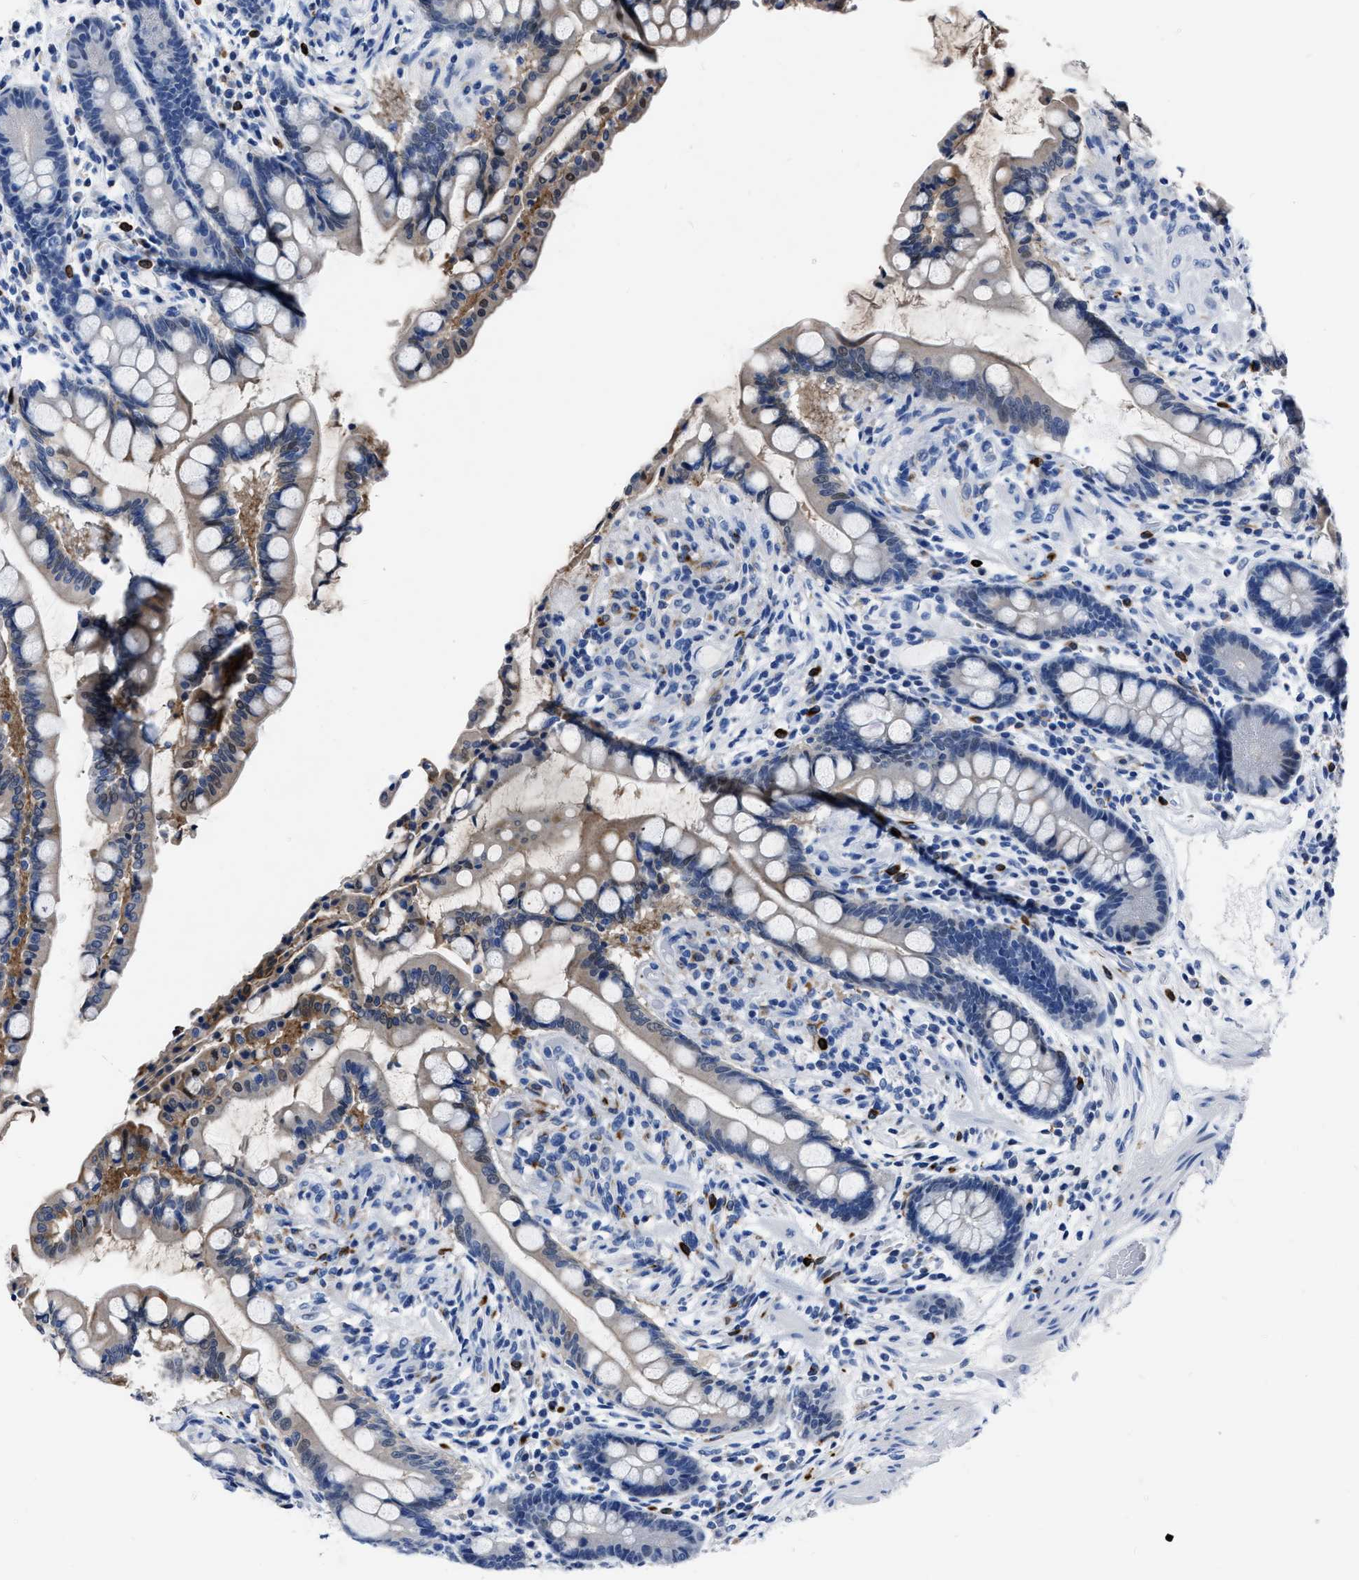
{"staining": {"intensity": "negative", "quantity": "none", "location": "none"}, "tissue": "colon", "cell_type": "Endothelial cells", "image_type": "normal", "snomed": [{"axis": "morphology", "description": "Normal tissue, NOS"}, {"axis": "topography", "description": "Colon"}], "caption": "This is an immunohistochemistry photomicrograph of benign human colon. There is no expression in endothelial cells.", "gene": "OR10G3", "patient": {"sex": "male", "age": 73}}